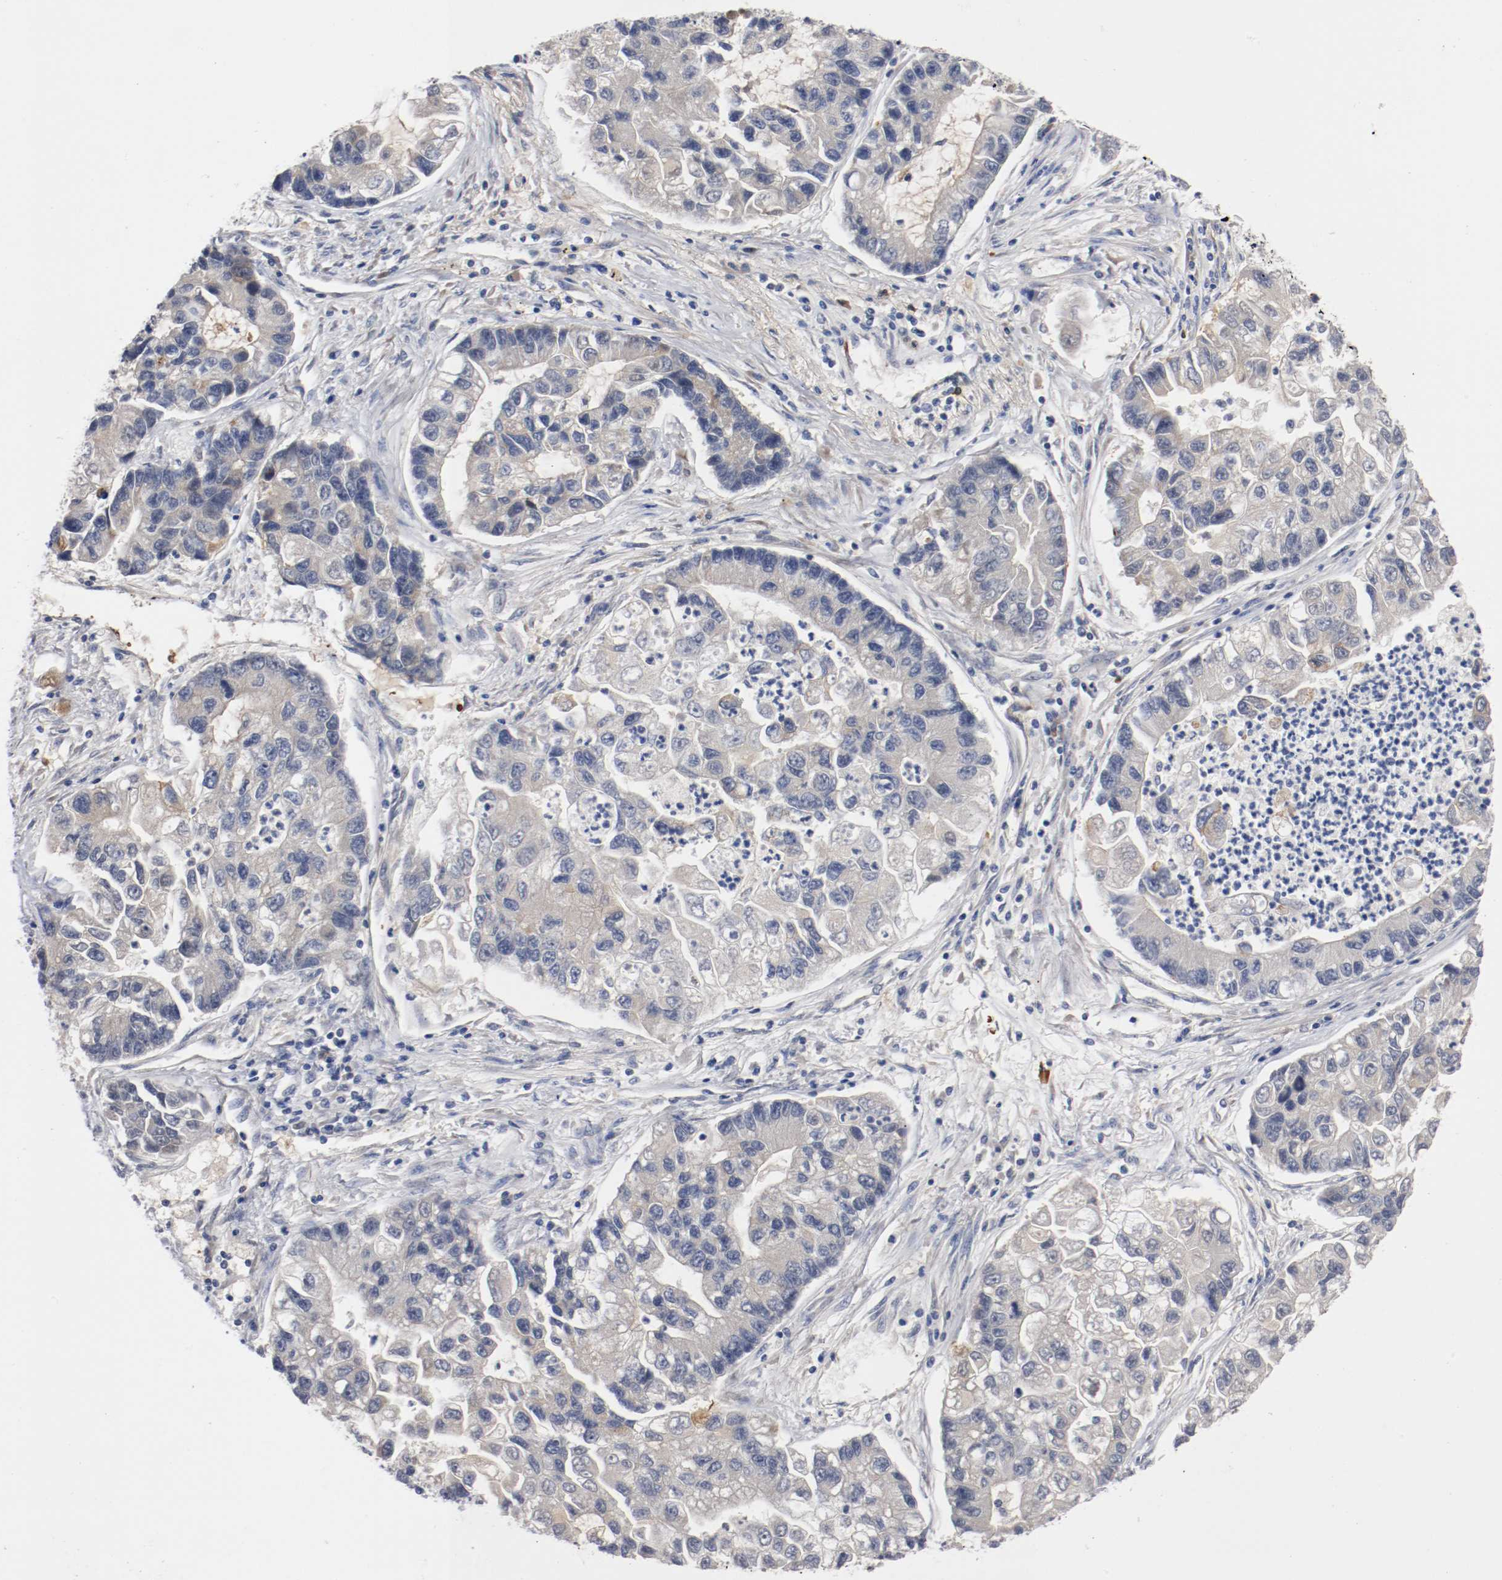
{"staining": {"intensity": "weak", "quantity": "<25%", "location": "cytoplasmic/membranous"}, "tissue": "lung cancer", "cell_type": "Tumor cells", "image_type": "cancer", "snomed": [{"axis": "morphology", "description": "Adenocarcinoma, NOS"}, {"axis": "topography", "description": "Lung"}], "caption": "Tumor cells are negative for brown protein staining in lung cancer. (DAB immunohistochemistry (IHC) visualized using brightfield microscopy, high magnification).", "gene": "PCSK6", "patient": {"sex": "female", "age": 51}}